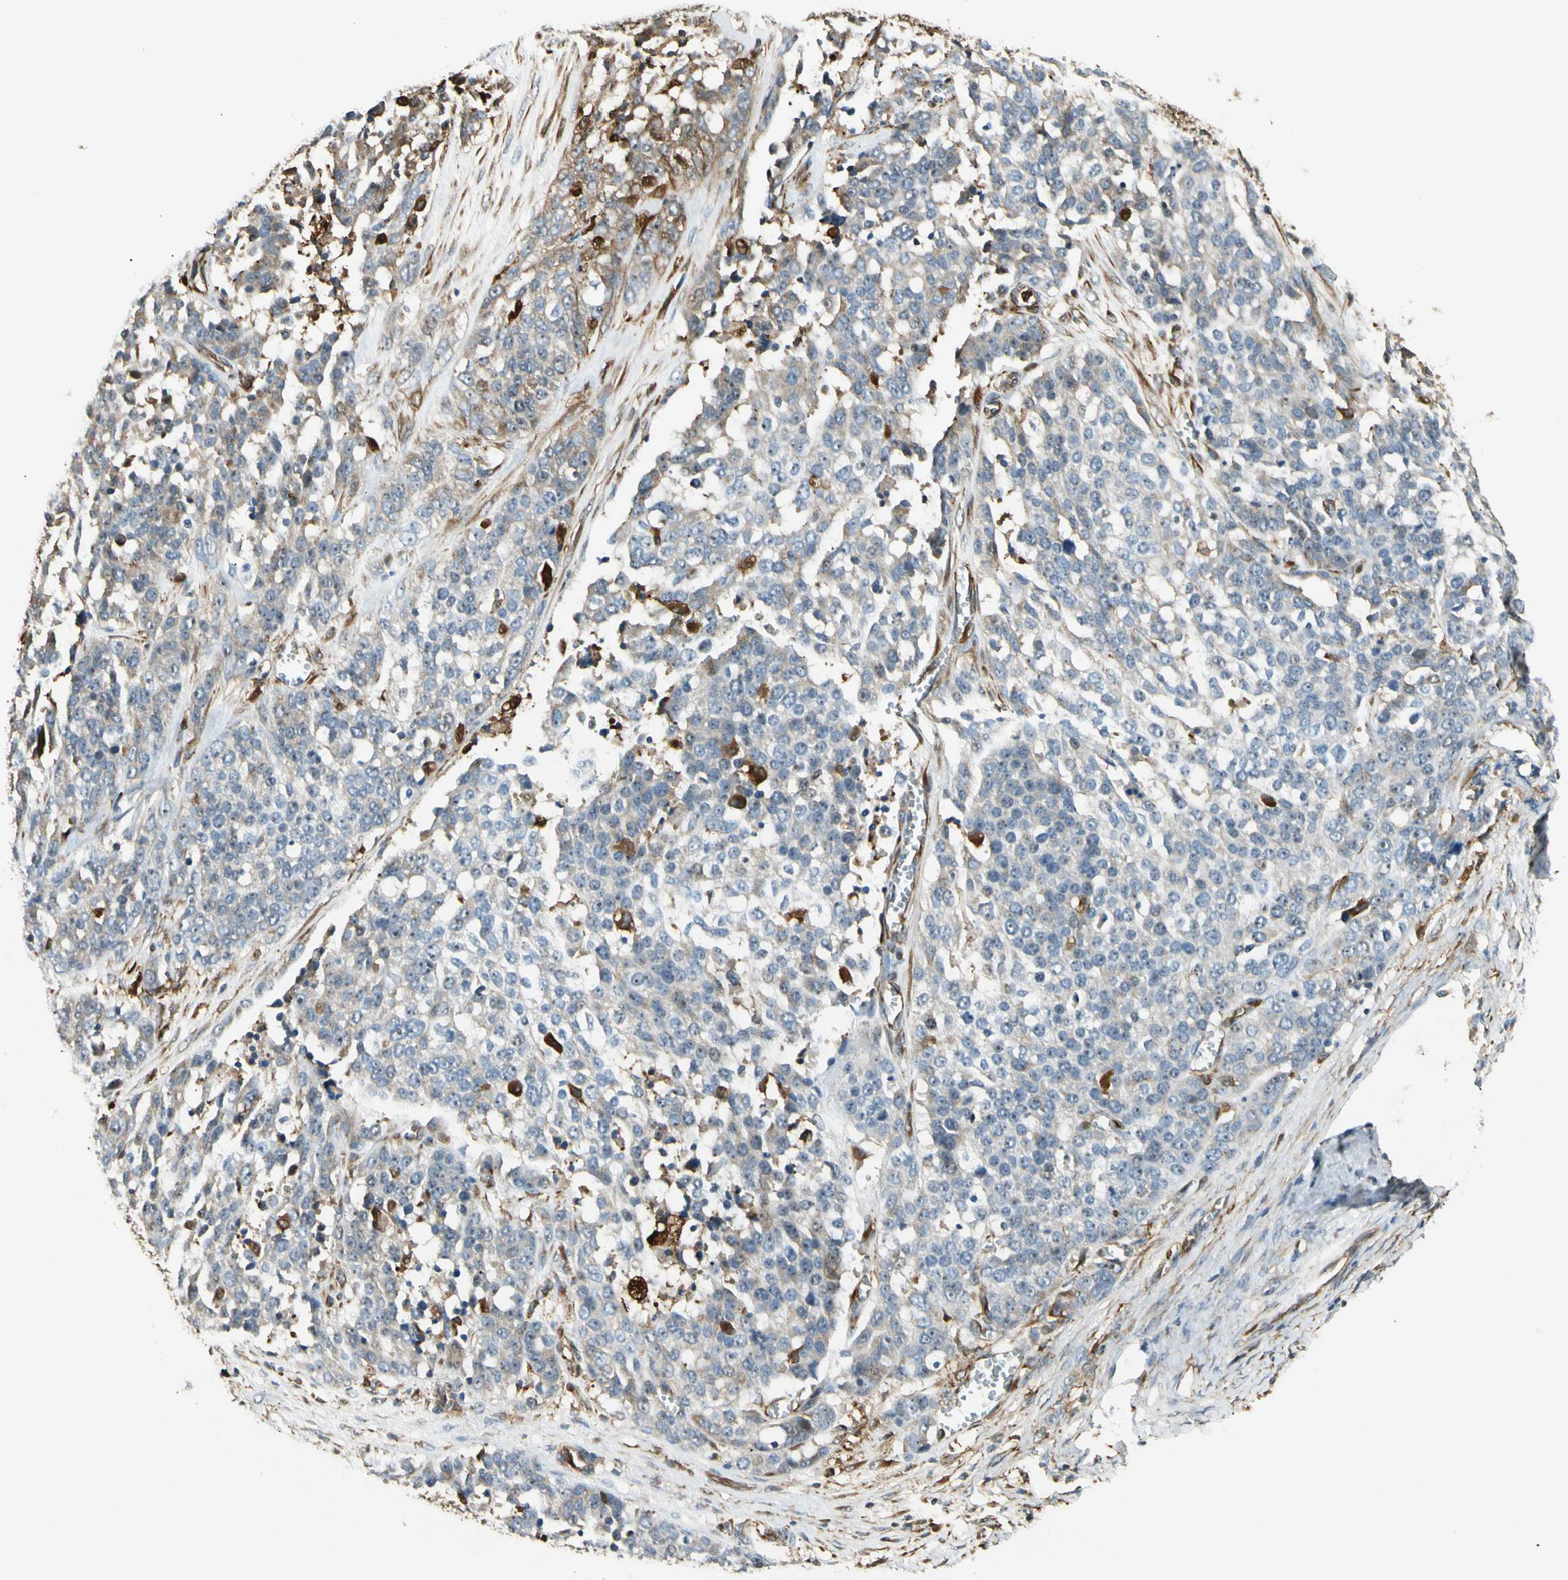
{"staining": {"intensity": "strong", "quantity": "<25%", "location": "cytoplasmic/membranous,nuclear"}, "tissue": "ovarian cancer", "cell_type": "Tumor cells", "image_type": "cancer", "snomed": [{"axis": "morphology", "description": "Cystadenocarcinoma, serous, NOS"}, {"axis": "topography", "description": "Ovary"}], "caption": "Immunohistochemical staining of ovarian serous cystadenocarcinoma shows medium levels of strong cytoplasmic/membranous and nuclear protein expression in approximately <25% of tumor cells. Using DAB (brown) and hematoxylin (blue) stains, captured at high magnification using brightfield microscopy.", "gene": "FTH1", "patient": {"sex": "female", "age": 44}}